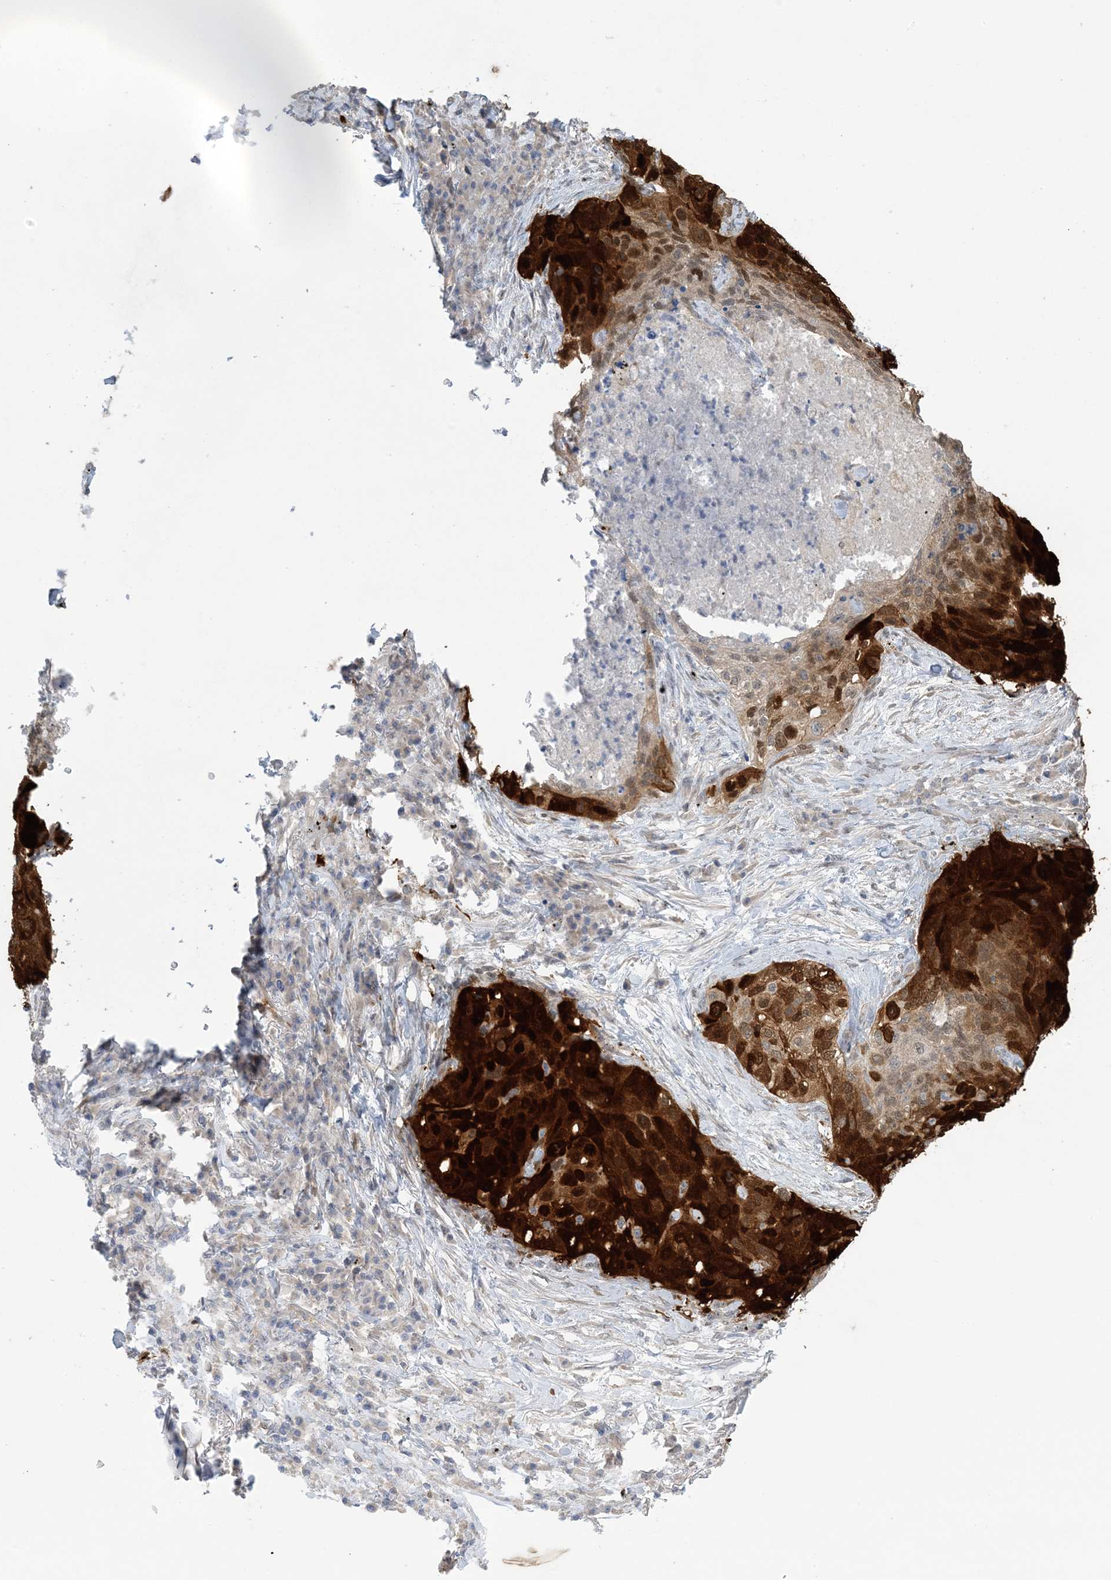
{"staining": {"intensity": "strong", "quantity": ">75%", "location": "cytoplasmic/membranous,nuclear"}, "tissue": "lung cancer", "cell_type": "Tumor cells", "image_type": "cancer", "snomed": [{"axis": "morphology", "description": "Squamous cell carcinoma, NOS"}, {"axis": "topography", "description": "Lung"}], "caption": "Brown immunohistochemical staining in lung squamous cell carcinoma exhibits strong cytoplasmic/membranous and nuclear positivity in about >75% of tumor cells. (DAB (3,3'-diaminobenzidine) IHC with brightfield microscopy, high magnification).", "gene": "HMGCS1", "patient": {"sex": "female", "age": 63}}